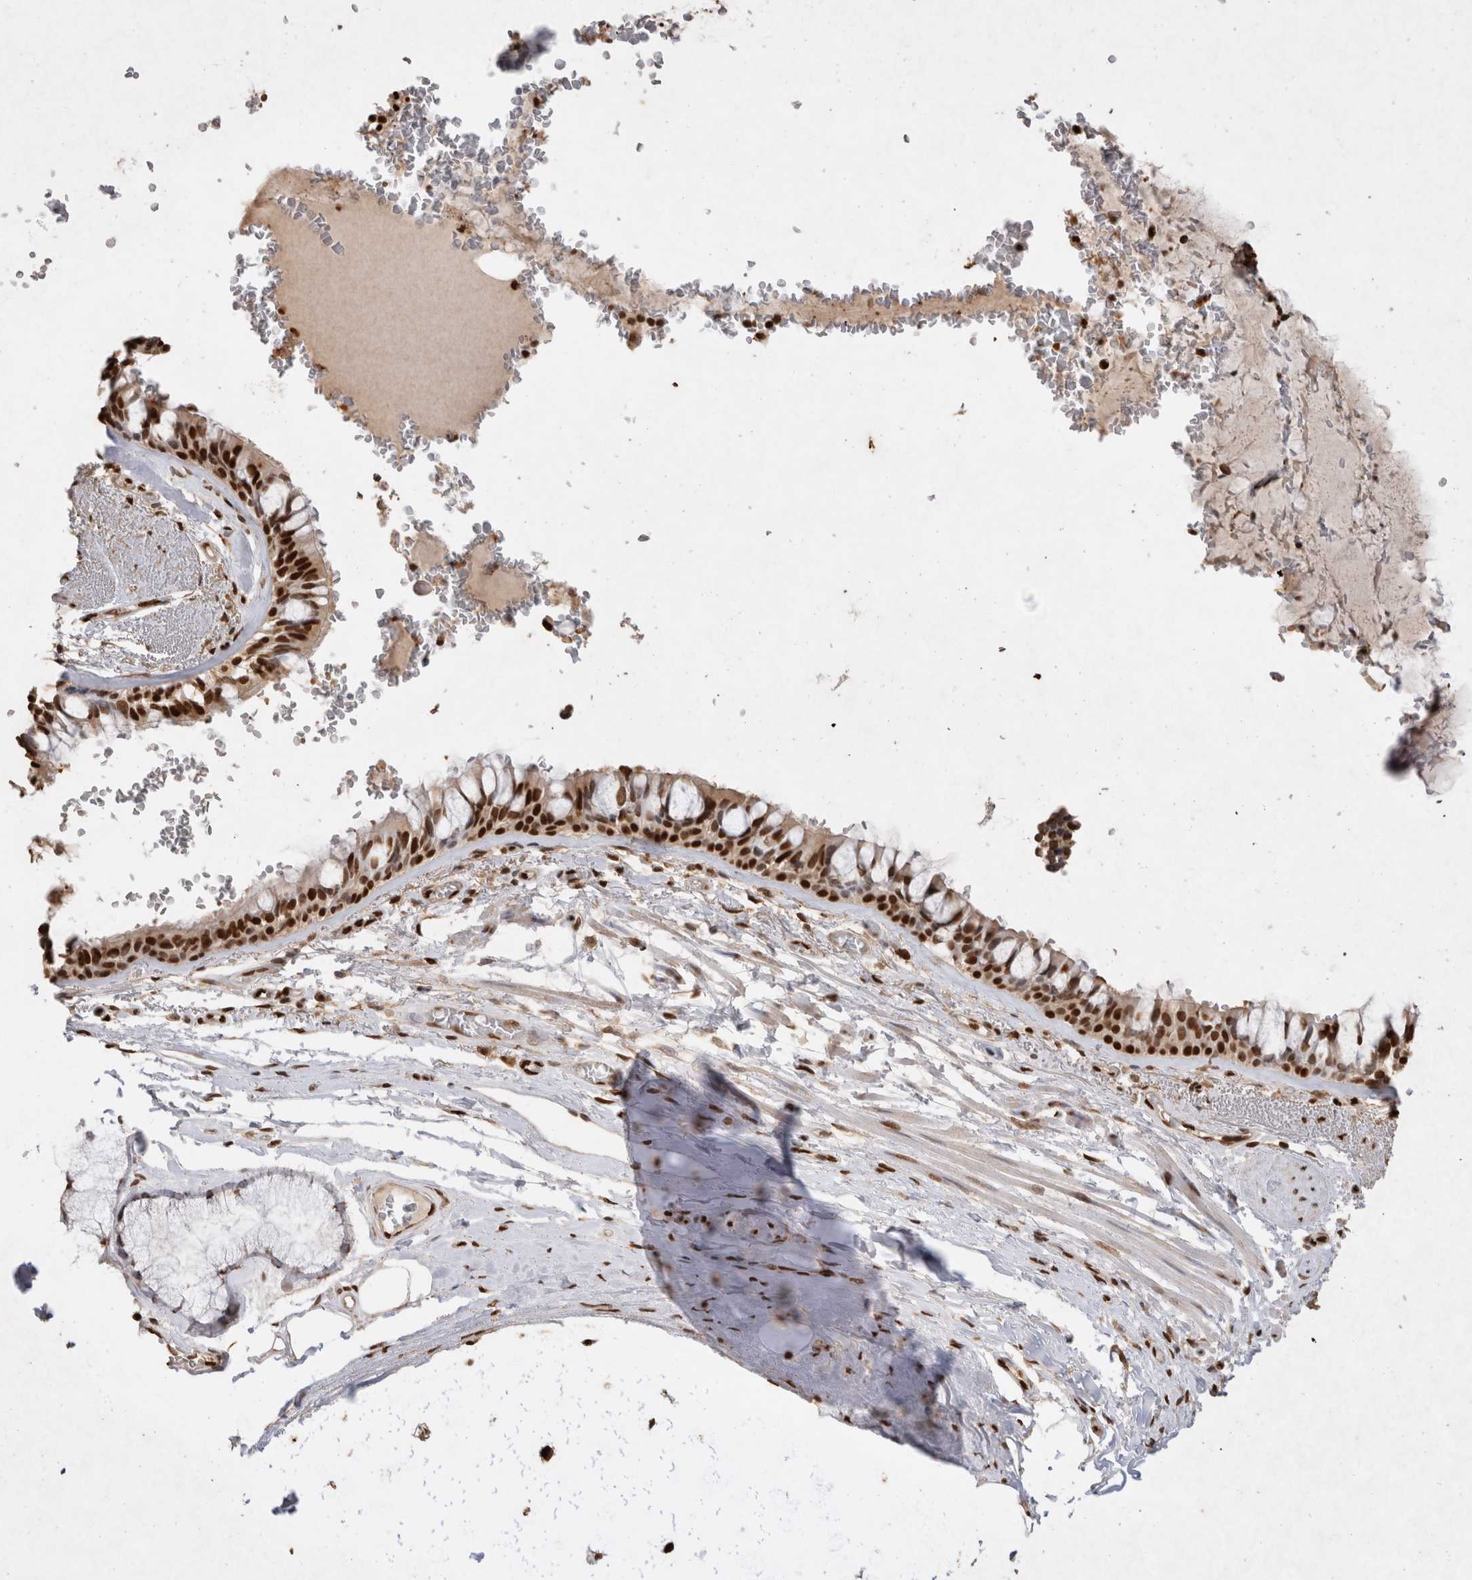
{"staining": {"intensity": "strong", "quantity": ">75%", "location": "nuclear"}, "tissue": "bronchus", "cell_type": "Respiratory epithelial cells", "image_type": "normal", "snomed": [{"axis": "morphology", "description": "Normal tissue, NOS"}, {"axis": "topography", "description": "Bronchus"}], "caption": "Bronchus stained with immunohistochemistry (IHC) reveals strong nuclear staining in approximately >75% of respiratory epithelial cells.", "gene": "HDGF", "patient": {"sex": "male", "age": 66}}